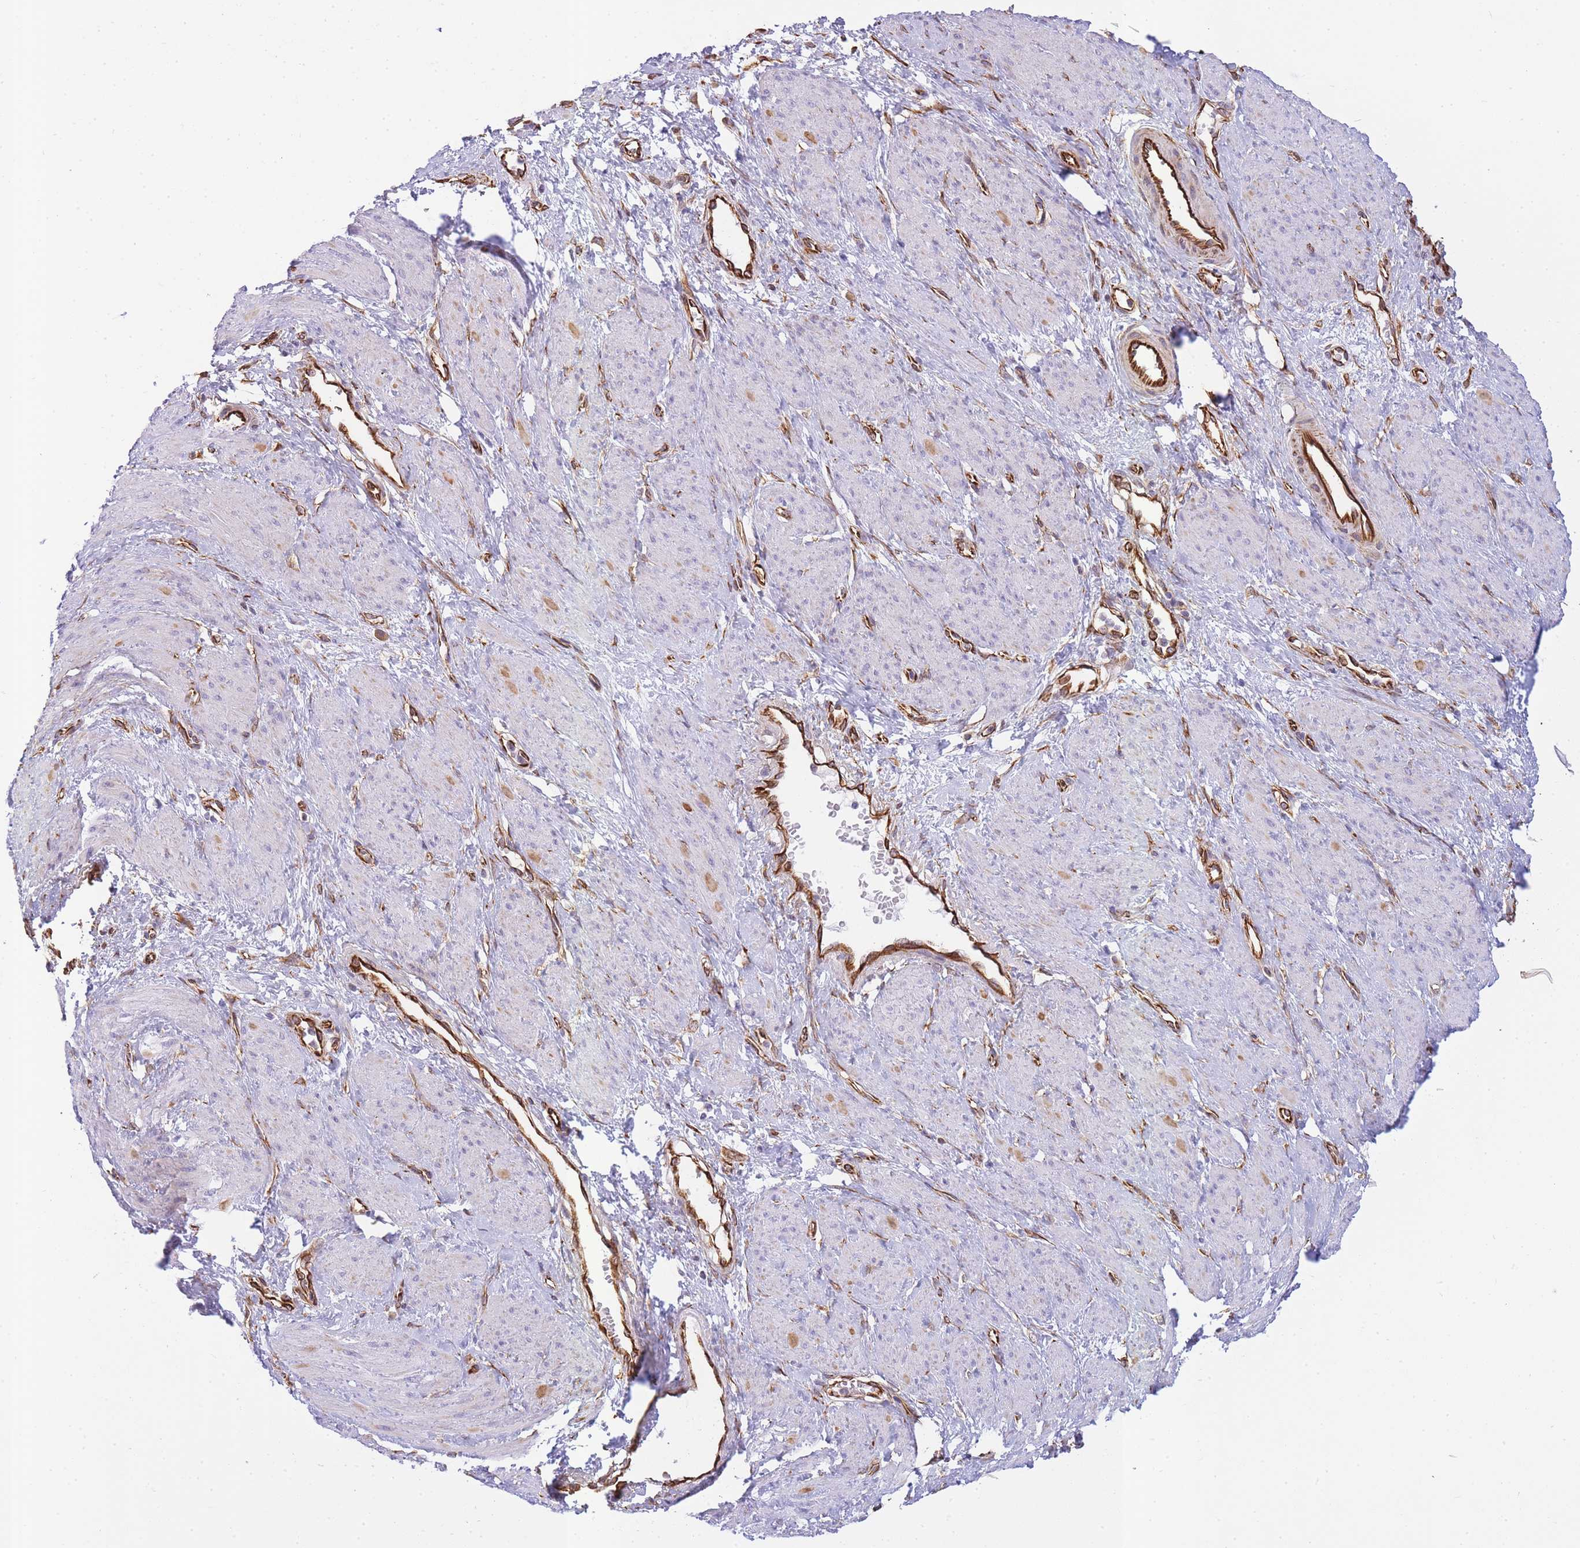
{"staining": {"intensity": "negative", "quantity": "none", "location": "none"}, "tissue": "smooth muscle", "cell_type": "Smooth muscle cells", "image_type": "normal", "snomed": [{"axis": "morphology", "description": "Normal tissue, NOS"}, {"axis": "topography", "description": "Smooth muscle"}, {"axis": "topography", "description": "Uterus"}], "caption": "IHC of normal smooth muscle exhibits no staining in smooth muscle cells. (DAB immunohistochemistry (IHC) with hematoxylin counter stain).", "gene": "ECPAS", "patient": {"sex": "female", "age": 39}}